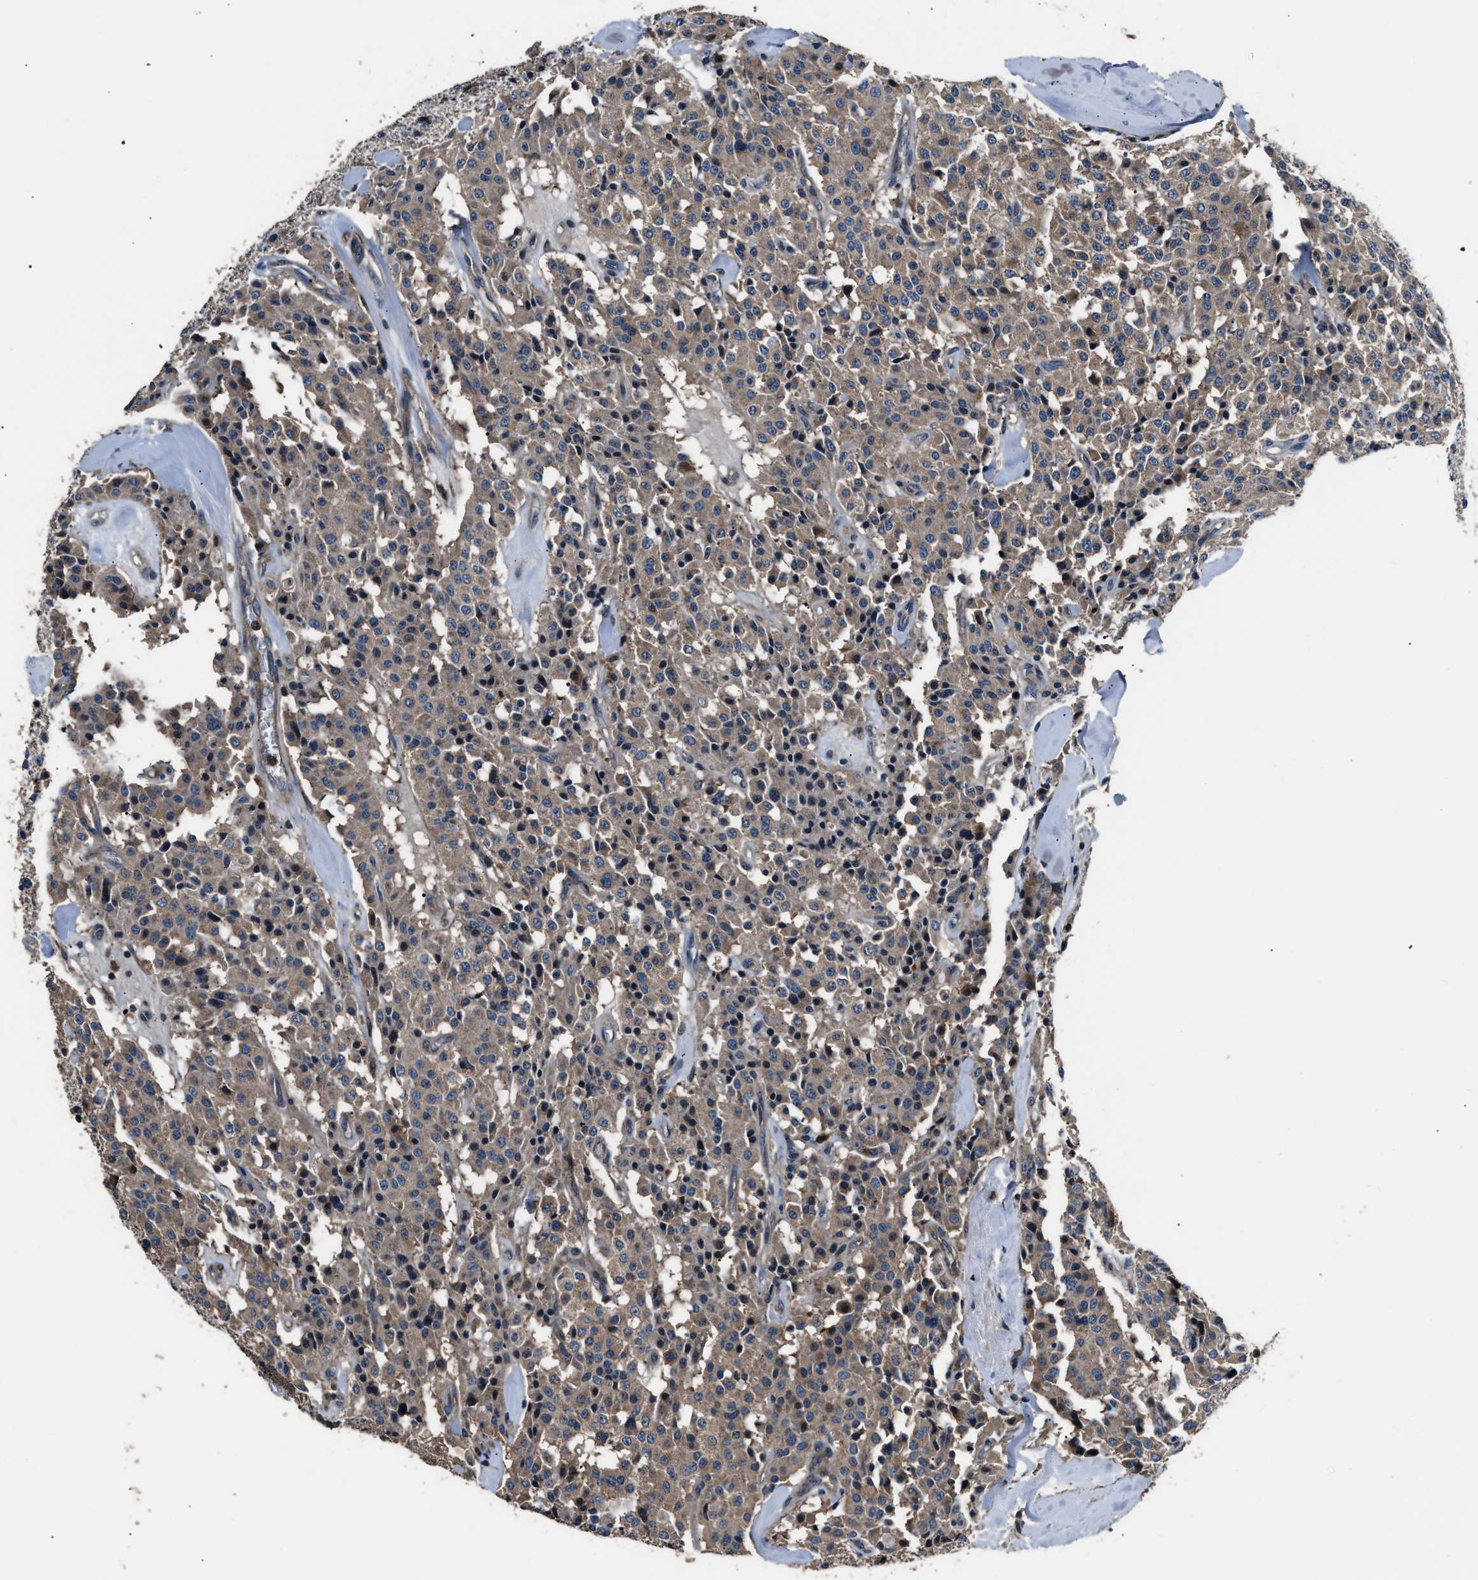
{"staining": {"intensity": "weak", "quantity": ">75%", "location": "cytoplasmic/membranous"}, "tissue": "carcinoid", "cell_type": "Tumor cells", "image_type": "cancer", "snomed": [{"axis": "morphology", "description": "Carcinoid, malignant, NOS"}, {"axis": "topography", "description": "Lung"}], "caption": "Carcinoid (malignant) tissue demonstrates weak cytoplasmic/membranous positivity in approximately >75% of tumor cells, visualized by immunohistochemistry. (Brightfield microscopy of DAB IHC at high magnification).", "gene": "IMPDH2", "patient": {"sex": "male", "age": 30}}